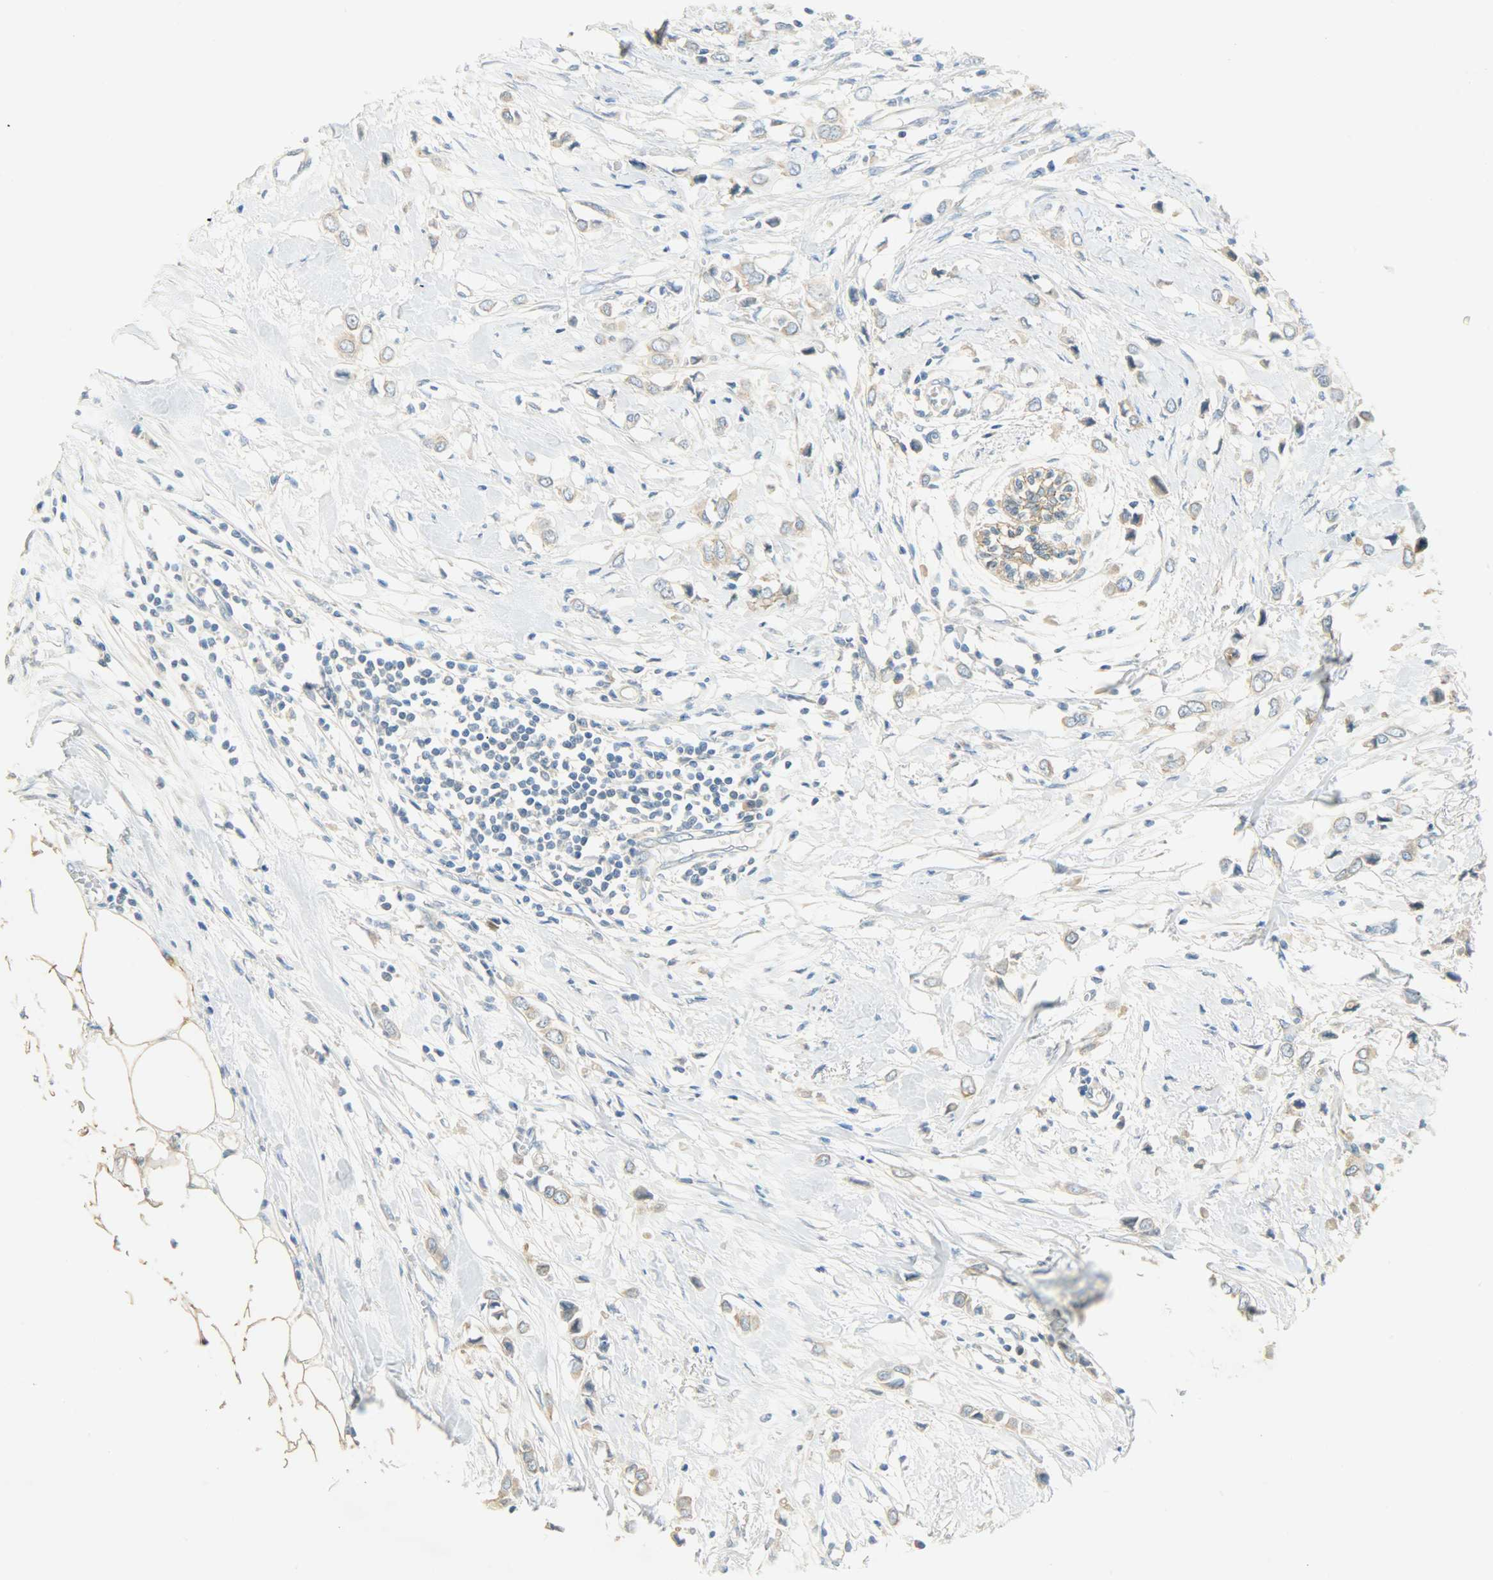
{"staining": {"intensity": "moderate", "quantity": ">75%", "location": "cytoplasmic/membranous"}, "tissue": "breast cancer", "cell_type": "Tumor cells", "image_type": "cancer", "snomed": [{"axis": "morphology", "description": "Lobular carcinoma"}, {"axis": "topography", "description": "Breast"}], "caption": "This micrograph shows immunohistochemistry staining of breast cancer, with medium moderate cytoplasmic/membranous expression in about >75% of tumor cells.", "gene": "DSG2", "patient": {"sex": "female", "age": 51}}